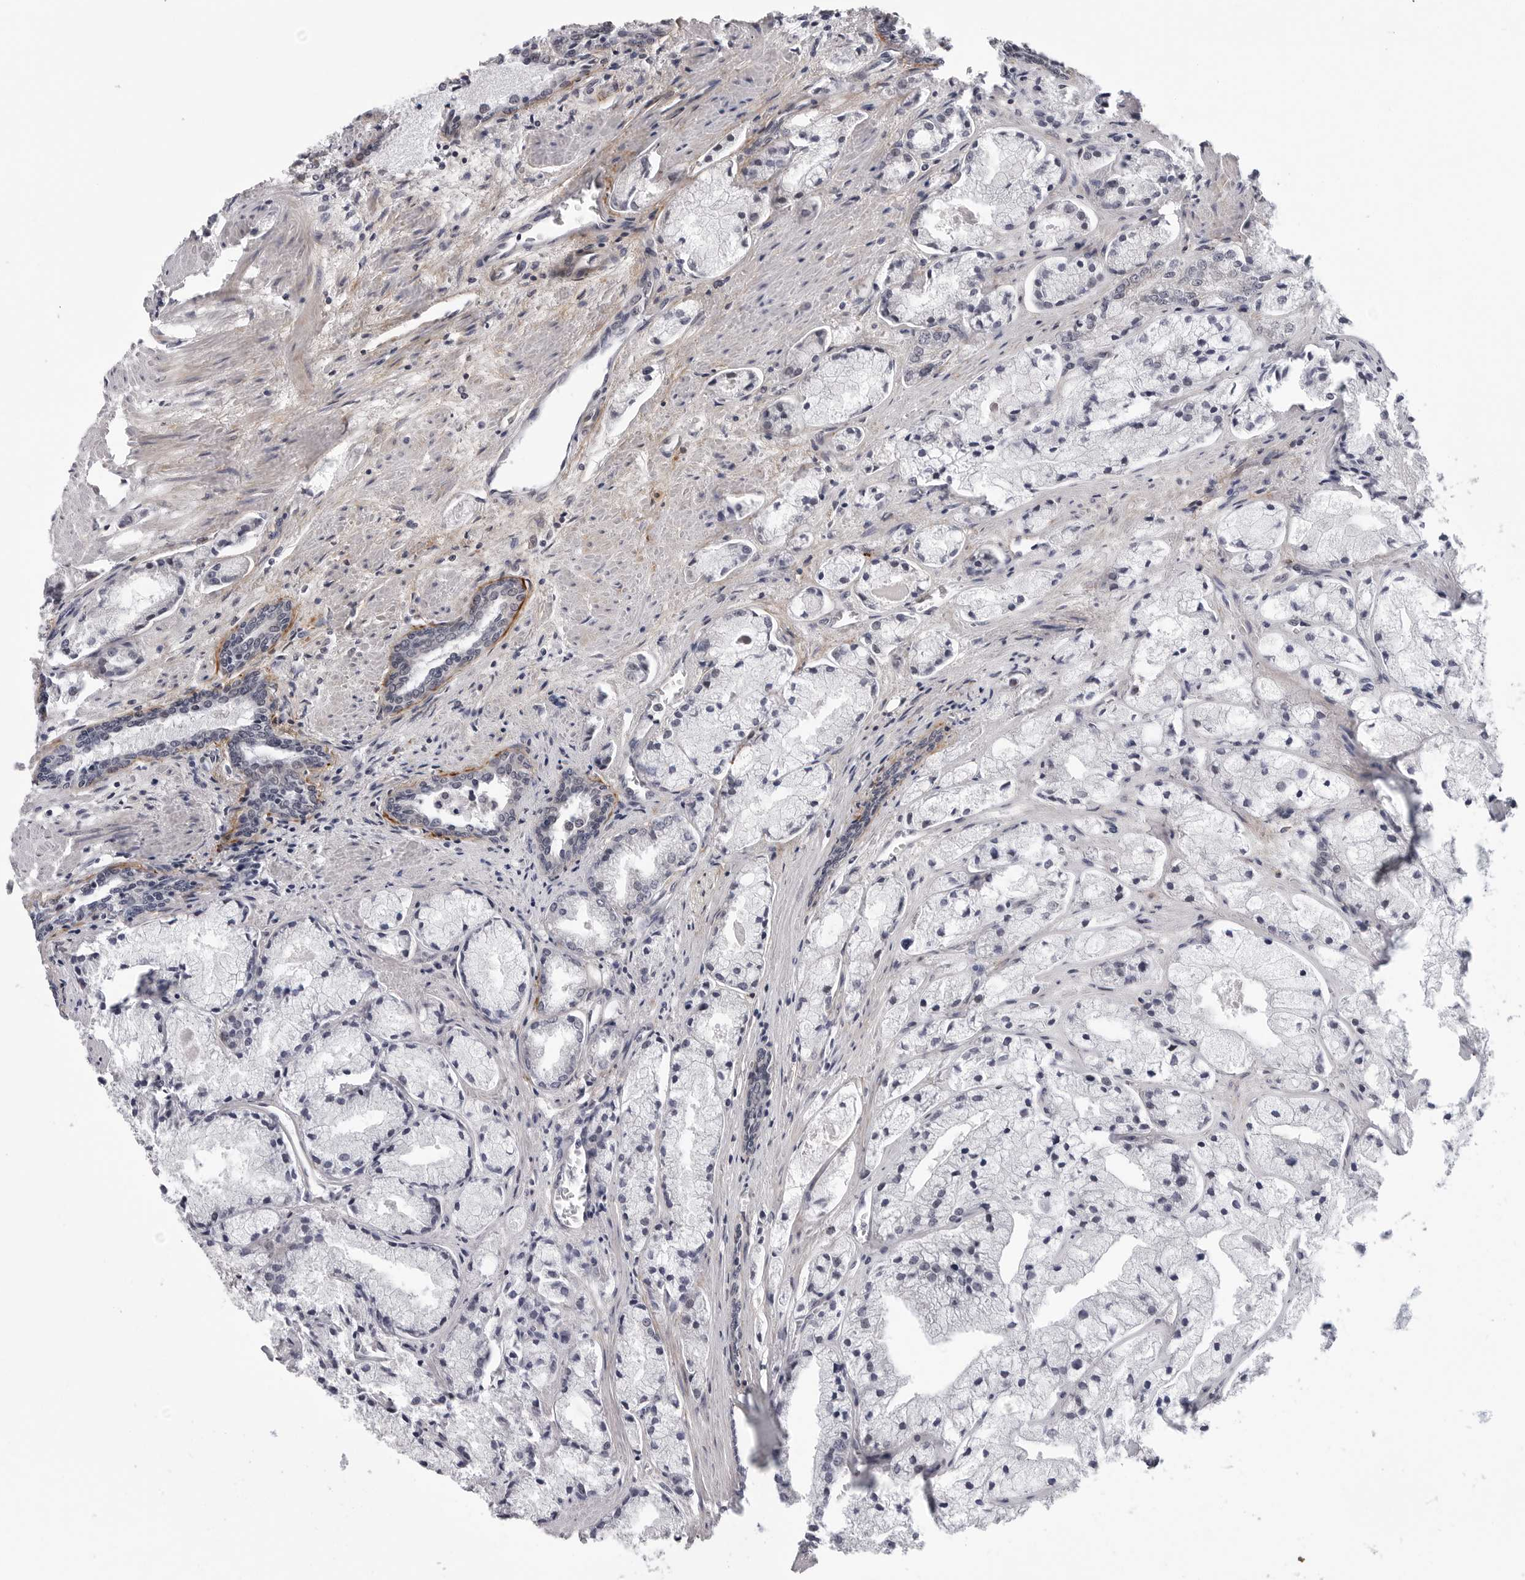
{"staining": {"intensity": "negative", "quantity": "none", "location": "none"}, "tissue": "prostate cancer", "cell_type": "Tumor cells", "image_type": "cancer", "snomed": [{"axis": "morphology", "description": "Adenocarcinoma, High grade"}, {"axis": "topography", "description": "Prostate"}], "caption": "There is no significant expression in tumor cells of prostate cancer (high-grade adenocarcinoma).", "gene": "KIAA1614", "patient": {"sex": "male", "age": 50}}